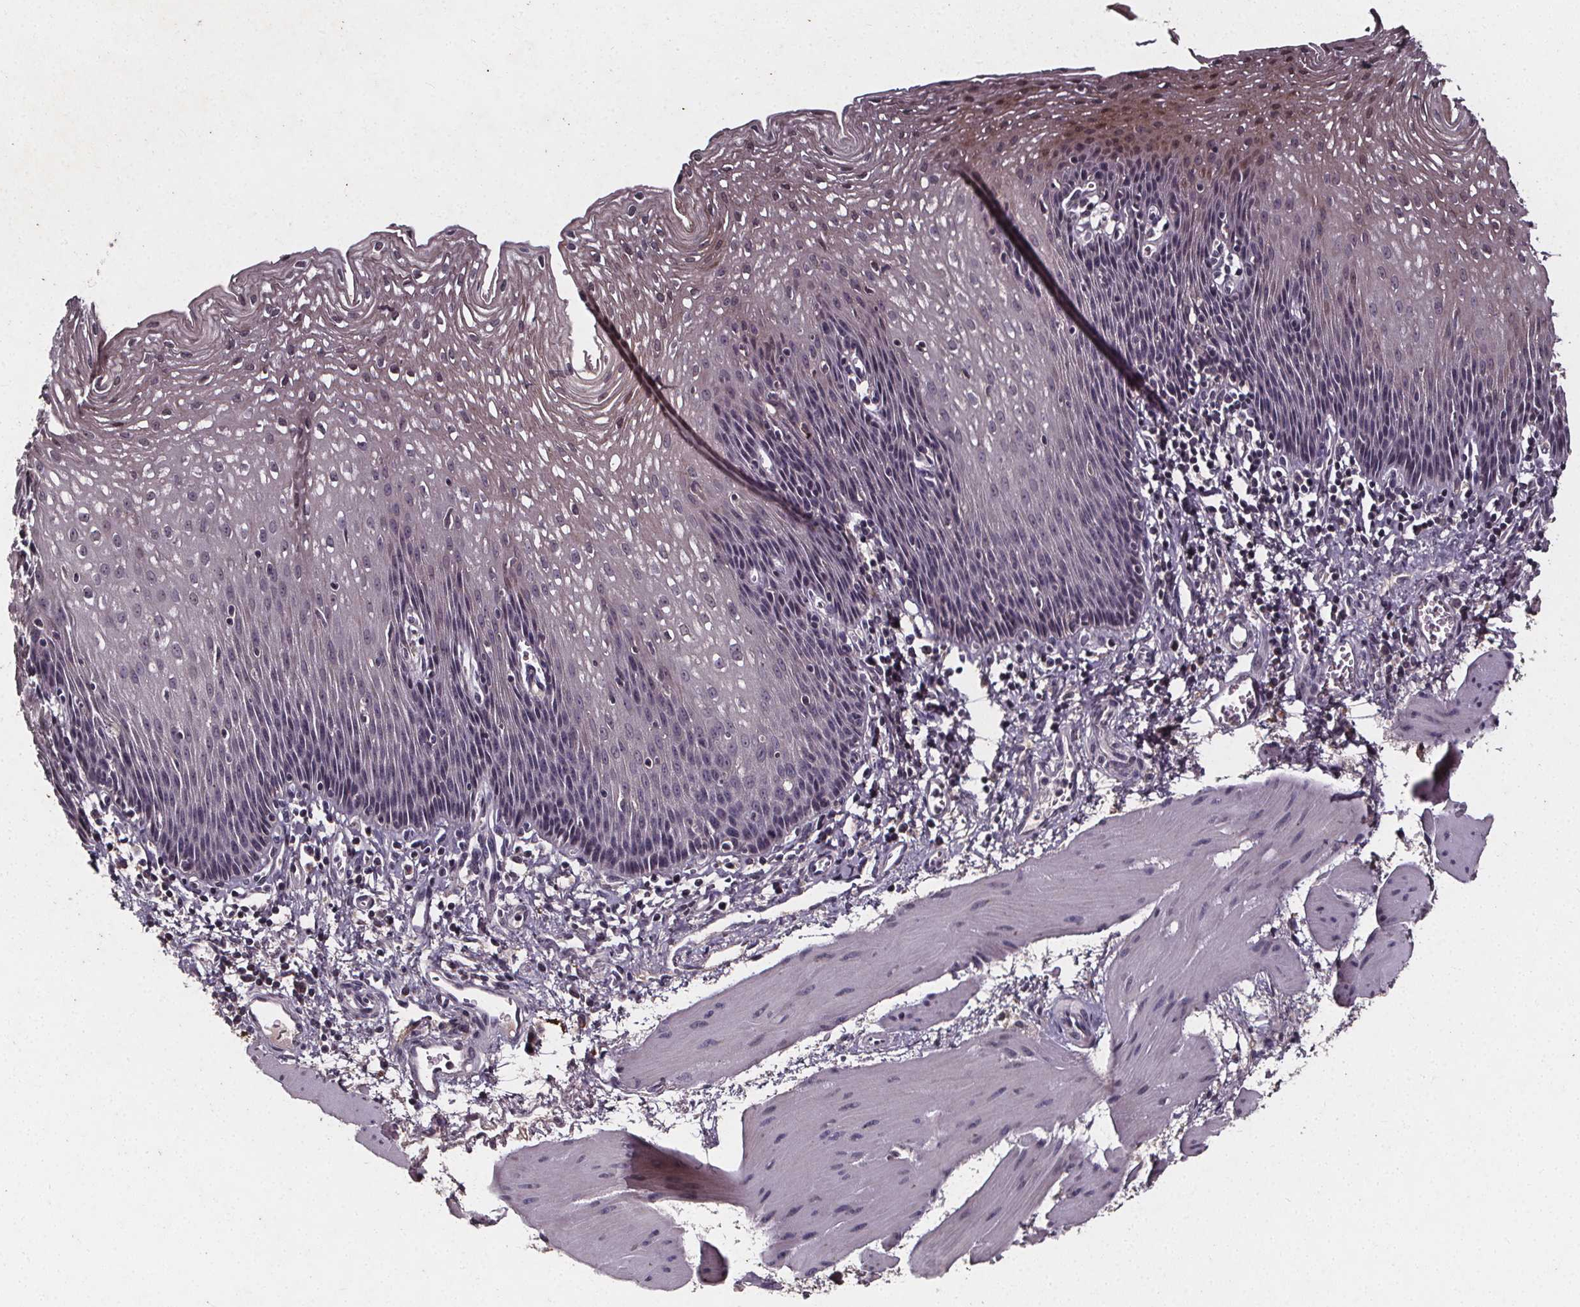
{"staining": {"intensity": "moderate", "quantity": "<25%", "location": "cytoplasmic/membranous"}, "tissue": "esophagus", "cell_type": "Squamous epithelial cells", "image_type": "normal", "snomed": [{"axis": "morphology", "description": "Normal tissue, NOS"}, {"axis": "topography", "description": "Esophagus"}], "caption": "A histopathology image showing moderate cytoplasmic/membranous expression in approximately <25% of squamous epithelial cells in unremarkable esophagus, as visualized by brown immunohistochemical staining.", "gene": "SPAG8", "patient": {"sex": "female", "age": 64}}